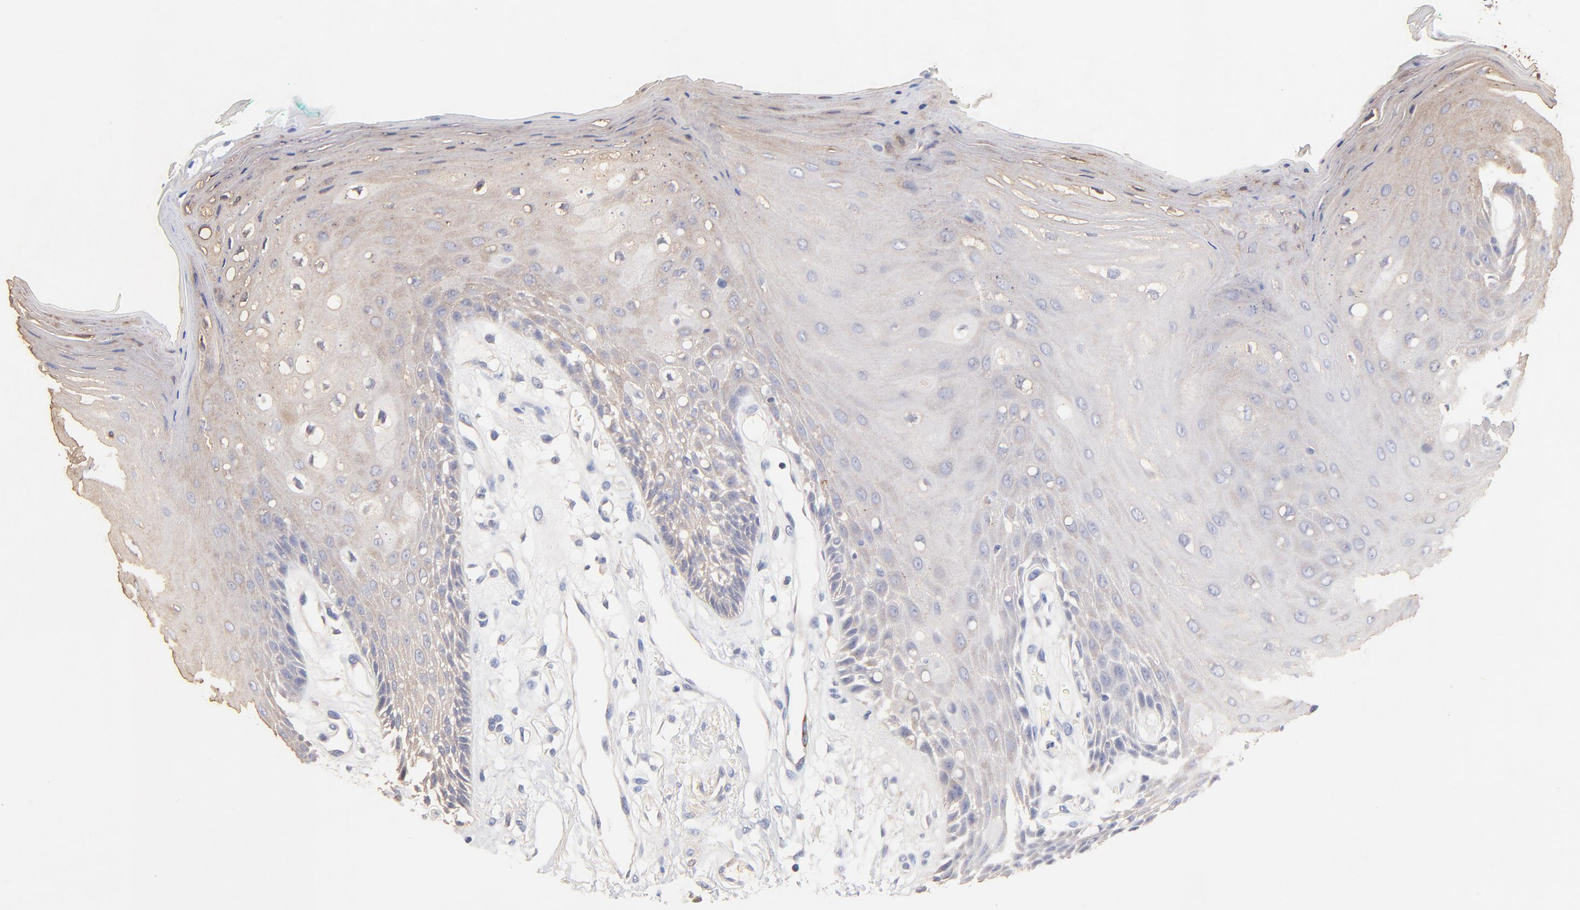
{"staining": {"intensity": "weak", "quantity": "25%-75%", "location": "cytoplasmic/membranous"}, "tissue": "oral mucosa", "cell_type": "Squamous epithelial cells", "image_type": "normal", "snomed": [{"axis": "morphology", "description": "Normal tissue, NOS"}, {"axis": "morphology", "description": "Squamous cell carcinoma, NOS"}, {"axis": "topography", "description": "Skeletal muscle"}, {"axis": "topography", "description": "Oral tissue"}, {"axis": "topography", "description": "Head-Neck"}], "caption": "Approximately 25%-75% of squamous epithelial cells in benign human oral mucosa reveal weak cytoplasmic/membranous protein positivity as visualized by brown immunohistochemical staining.", "gene": "TWNK", "patient": {"sex": "female", "age": 84}}